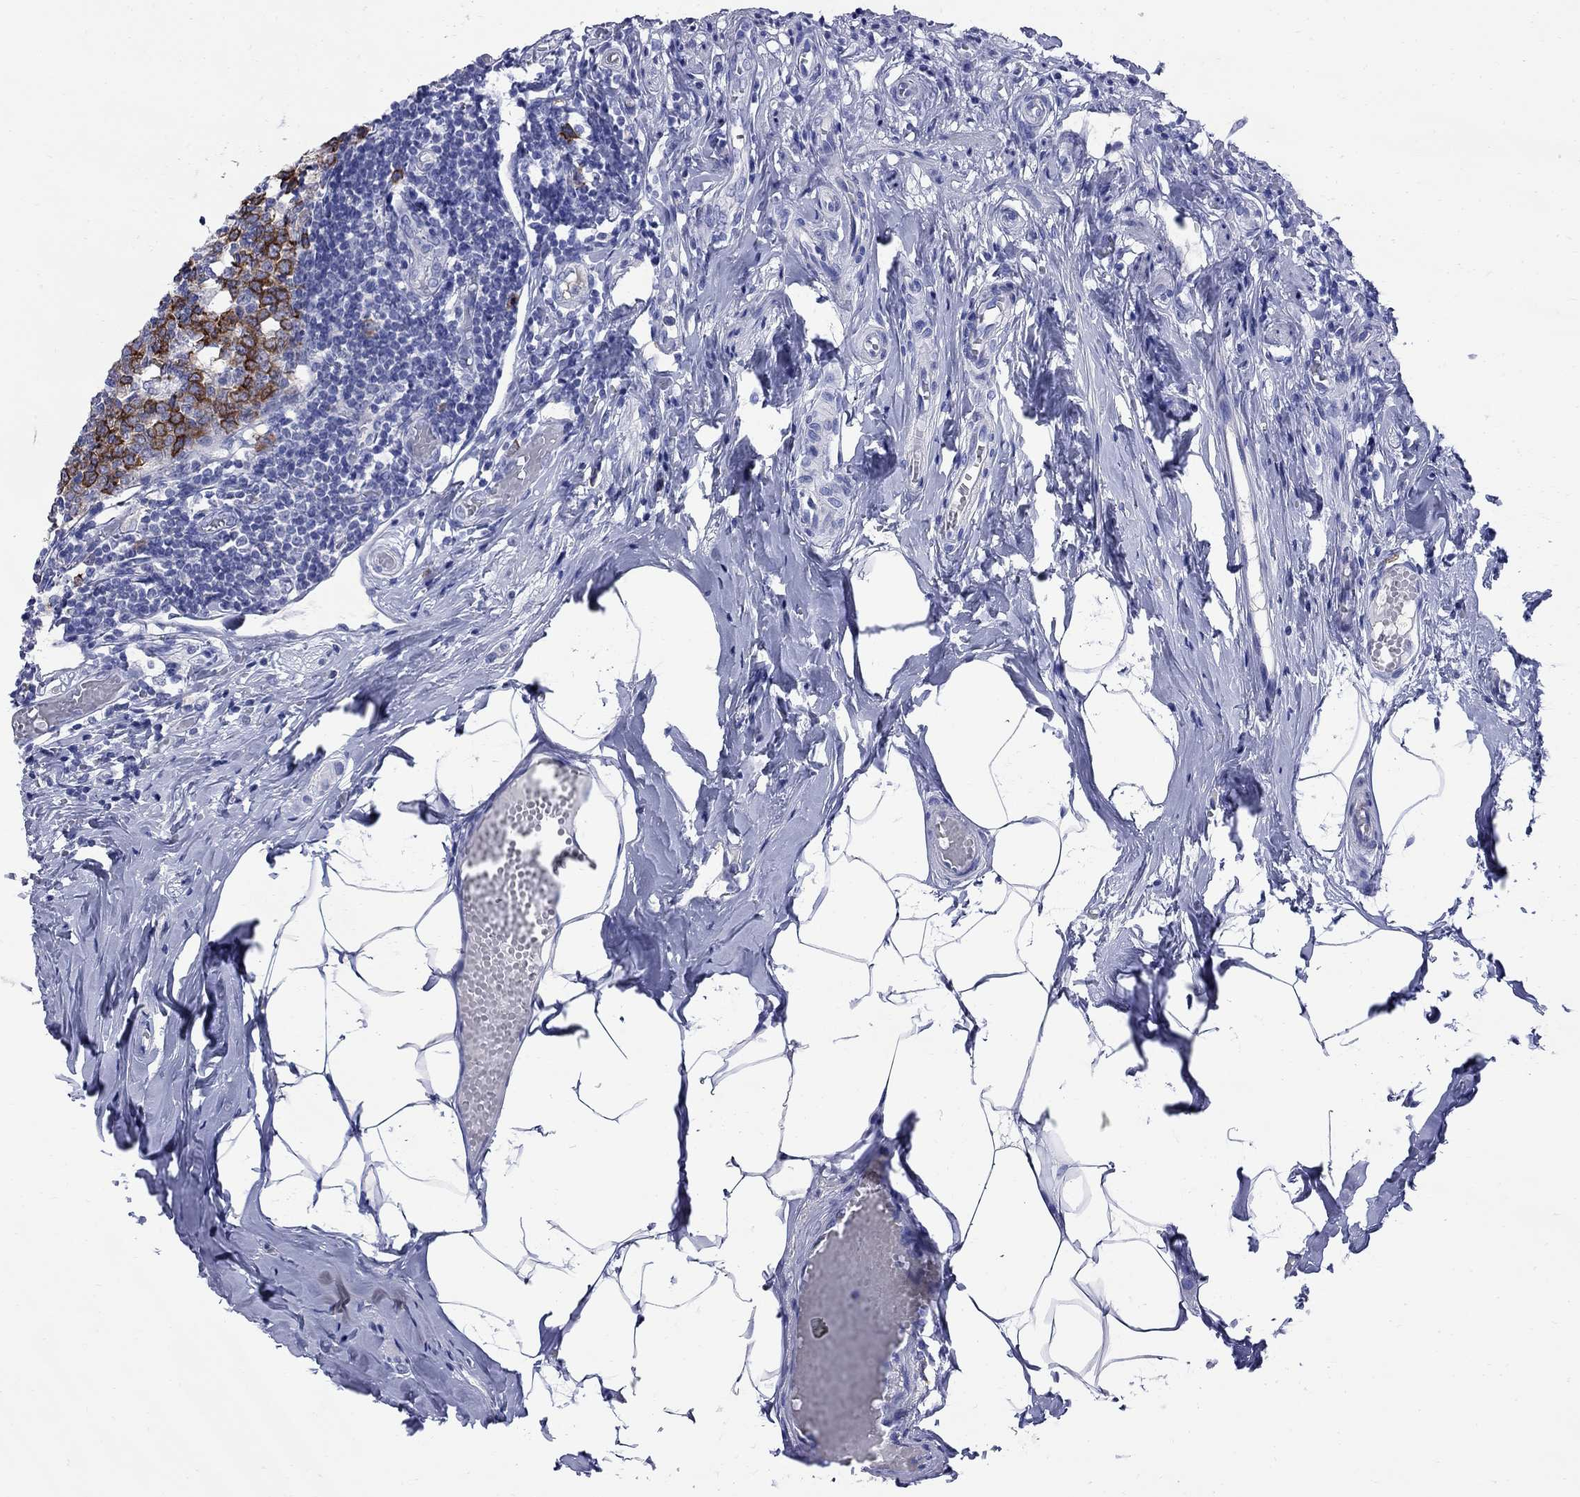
{"staining": {"intensity": "strong", "quantity": "<25%", "location": "cytoplasmic/membranous"}, "tissue": "appendix", "cell_type": "Glandular cells", "image_type": "normal", "snomed": [{"axis": "morphology", "description": "Normal tissue, NOS"}, {"axis": "topography", "description": "Appendix"}], "caption": "Strong cytoplasmic/membranous expression is present in approximately <25% of glandular cells in benign appendix.", "gene": "TACC3", "patient": {"sex": "female", "age": 32}}